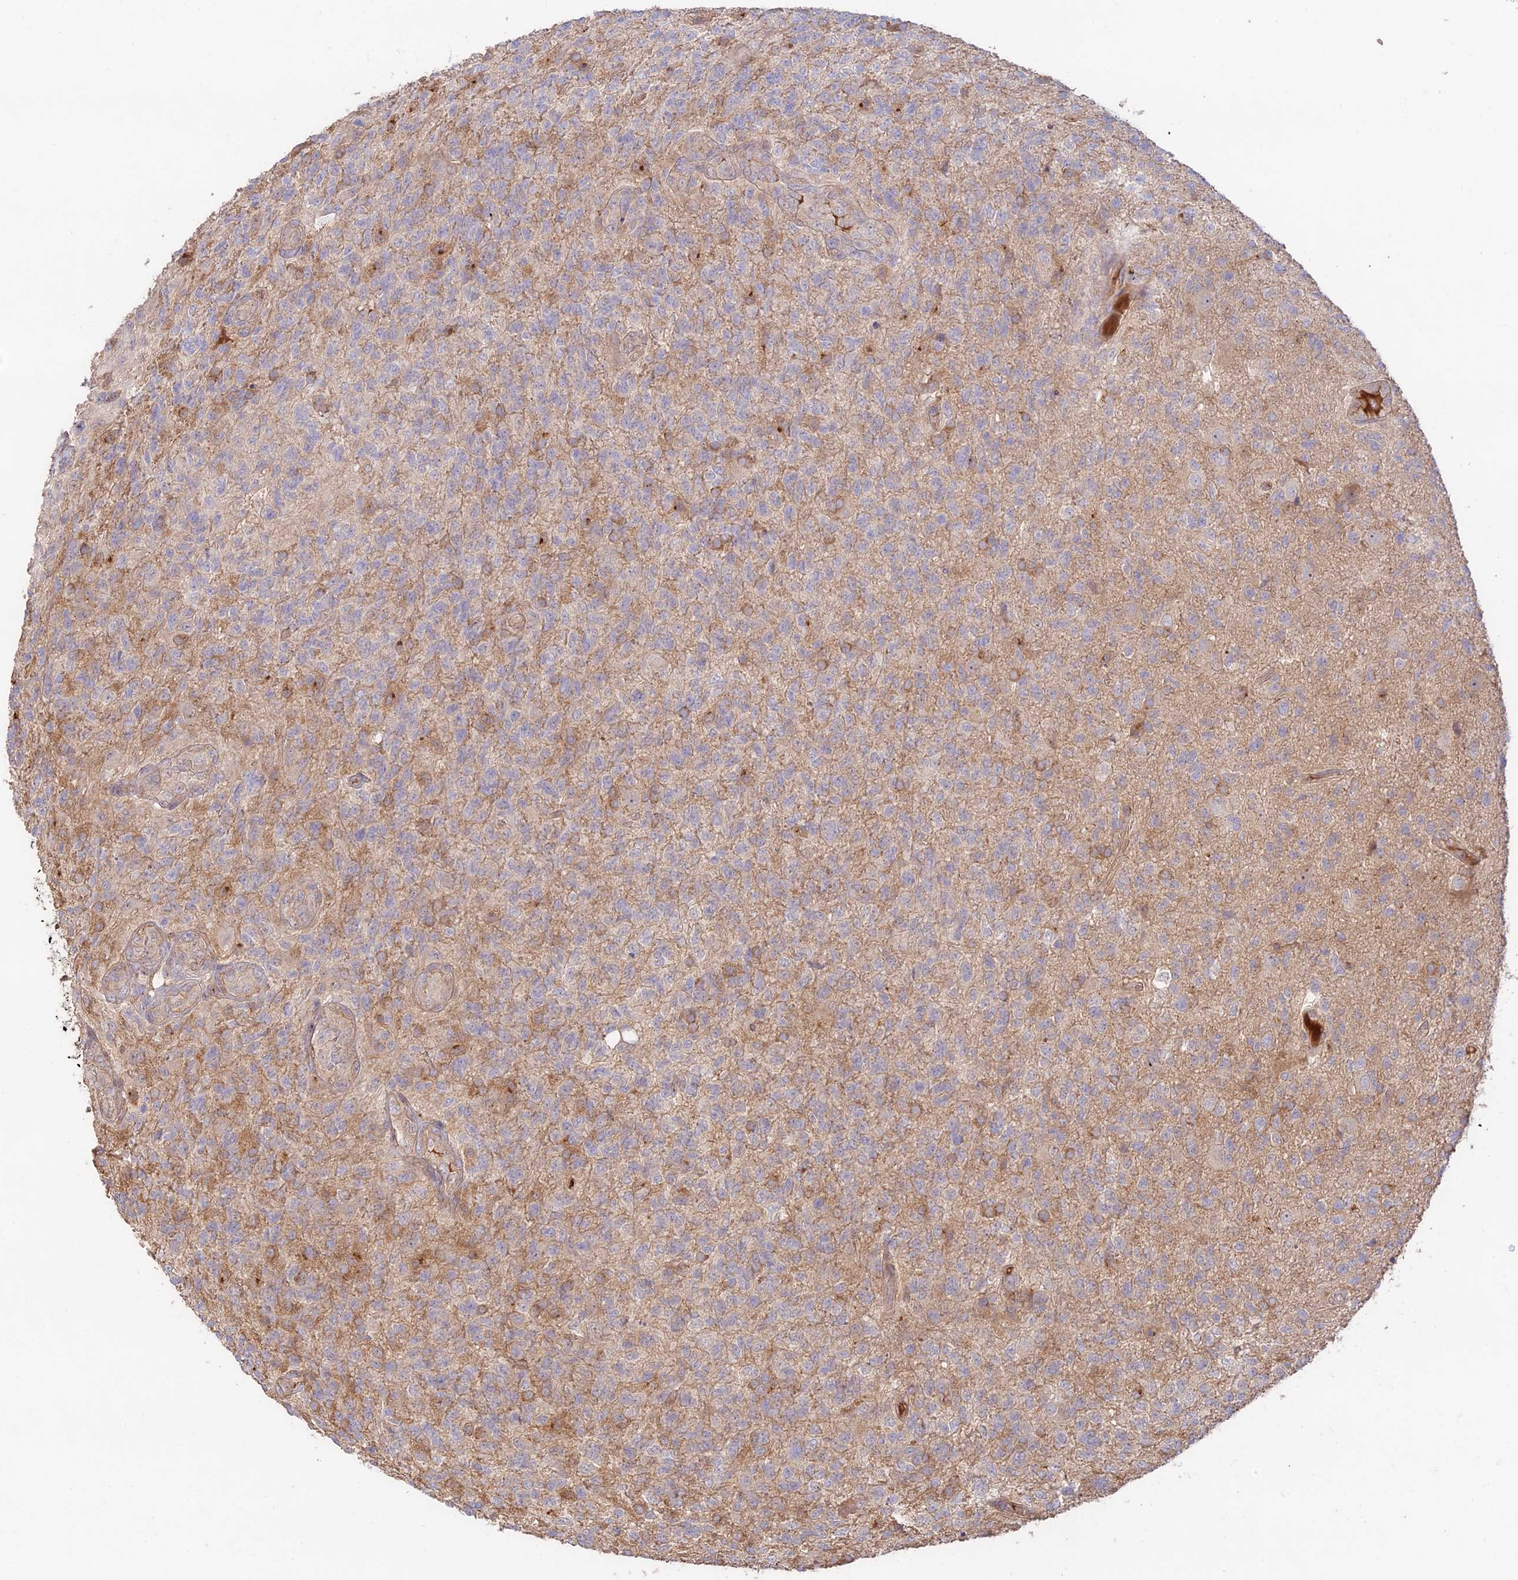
{"staining": {"intensity": "moderate", "quantity": "25%-75%", "location": "cytoplasmic/membranous"}, "tissue": "glioma", "cell_type": "Tumor cells", "image_type": "cancer", "snomed": [{"axis": "morphology", "description": "Glioma, malignant, High grade"}, {"axis": "topography", "description": "Brain"}], "caption": "Approximately 25%-75% of tumor cells in human malignant high-grade glioma reveal moderate cytoplasmic/membranous protein positivity as visualized by brown immunohistochemical staining.", "gene": "CLCF1", "patient": {"sex": "male", "age": 56}}